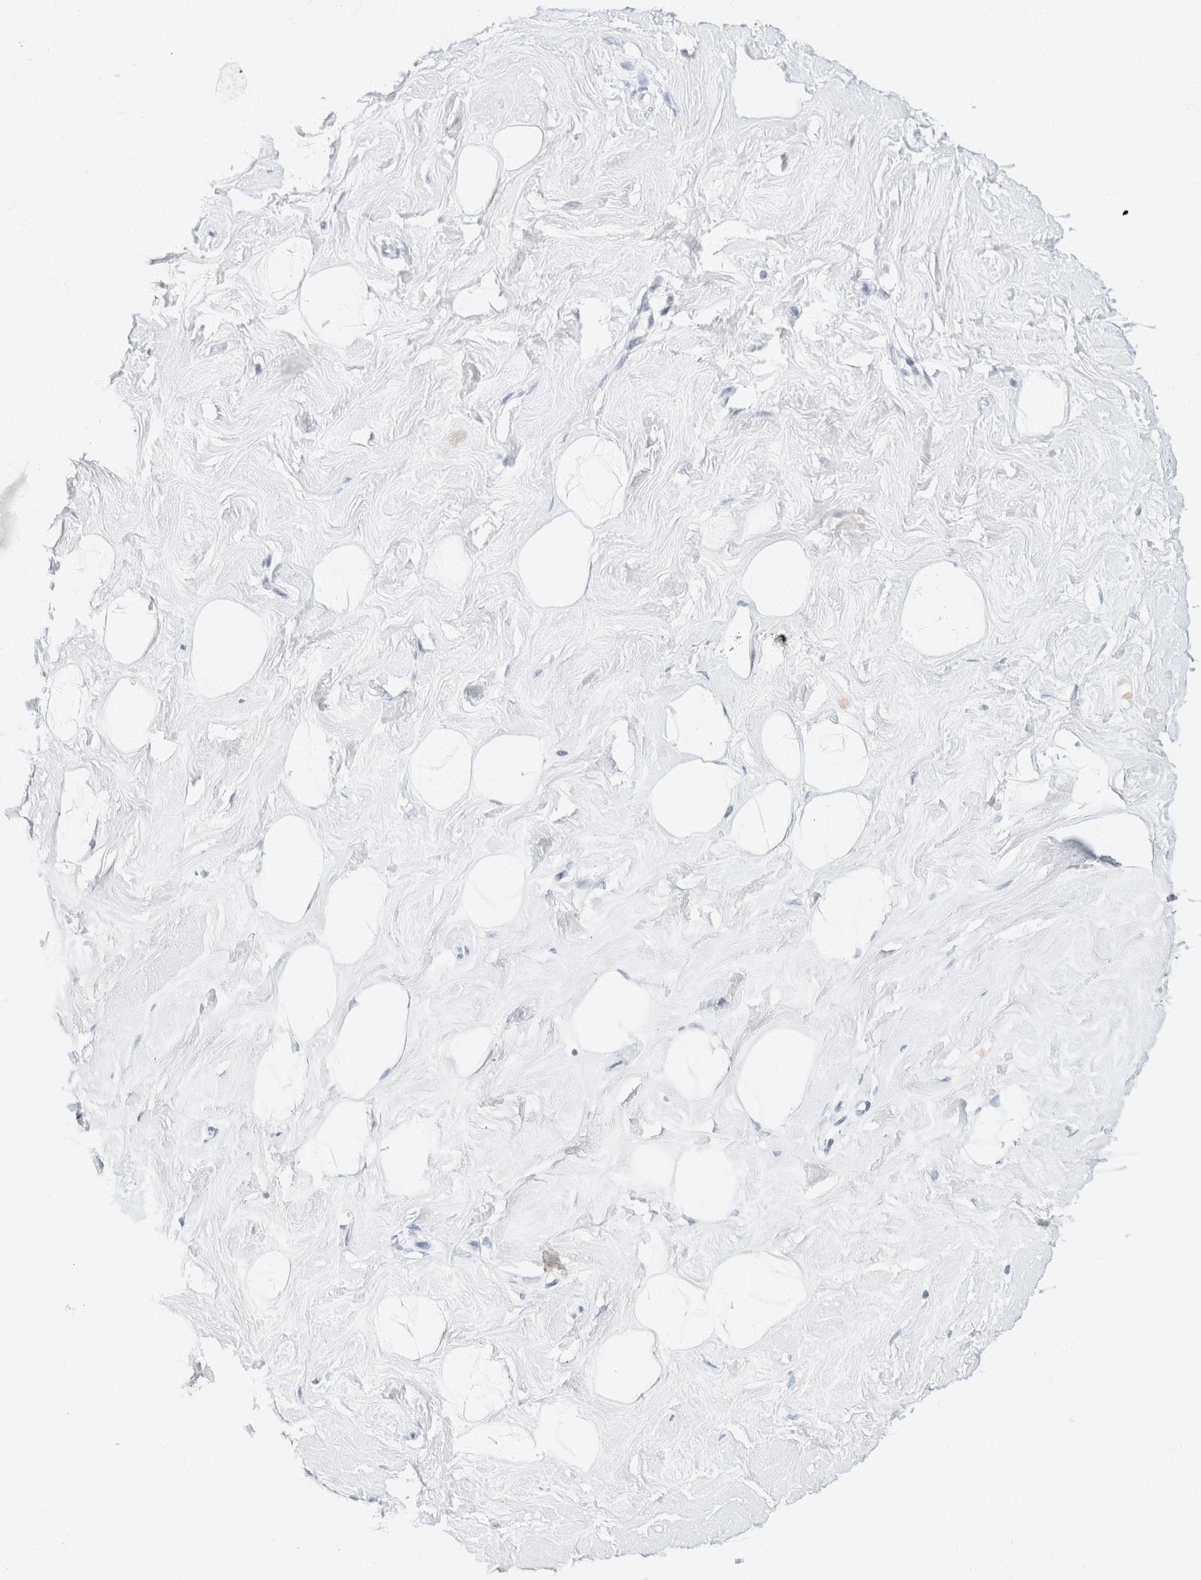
{"staining": {"intensity": "negative", "quantity": "none", "location": "none"}, "tissue": "breast", "cell_type": "Adipocytes", "image_type": "normal", "snomed": [{"axis": "morphology", "description": "Normal tissue, NOS"}, {"axis": "topography", "description": "Breast"}], "caption": "Immunohistochemistry (IHC) micrograph of benign breast stained for a protein (brown), which shows no expression in adipocytes. (Immunohistochemistry, brightfield microscopy, high magnification).", "gene": "KRT20", "patient": {"sex": "female", "age": 23}}